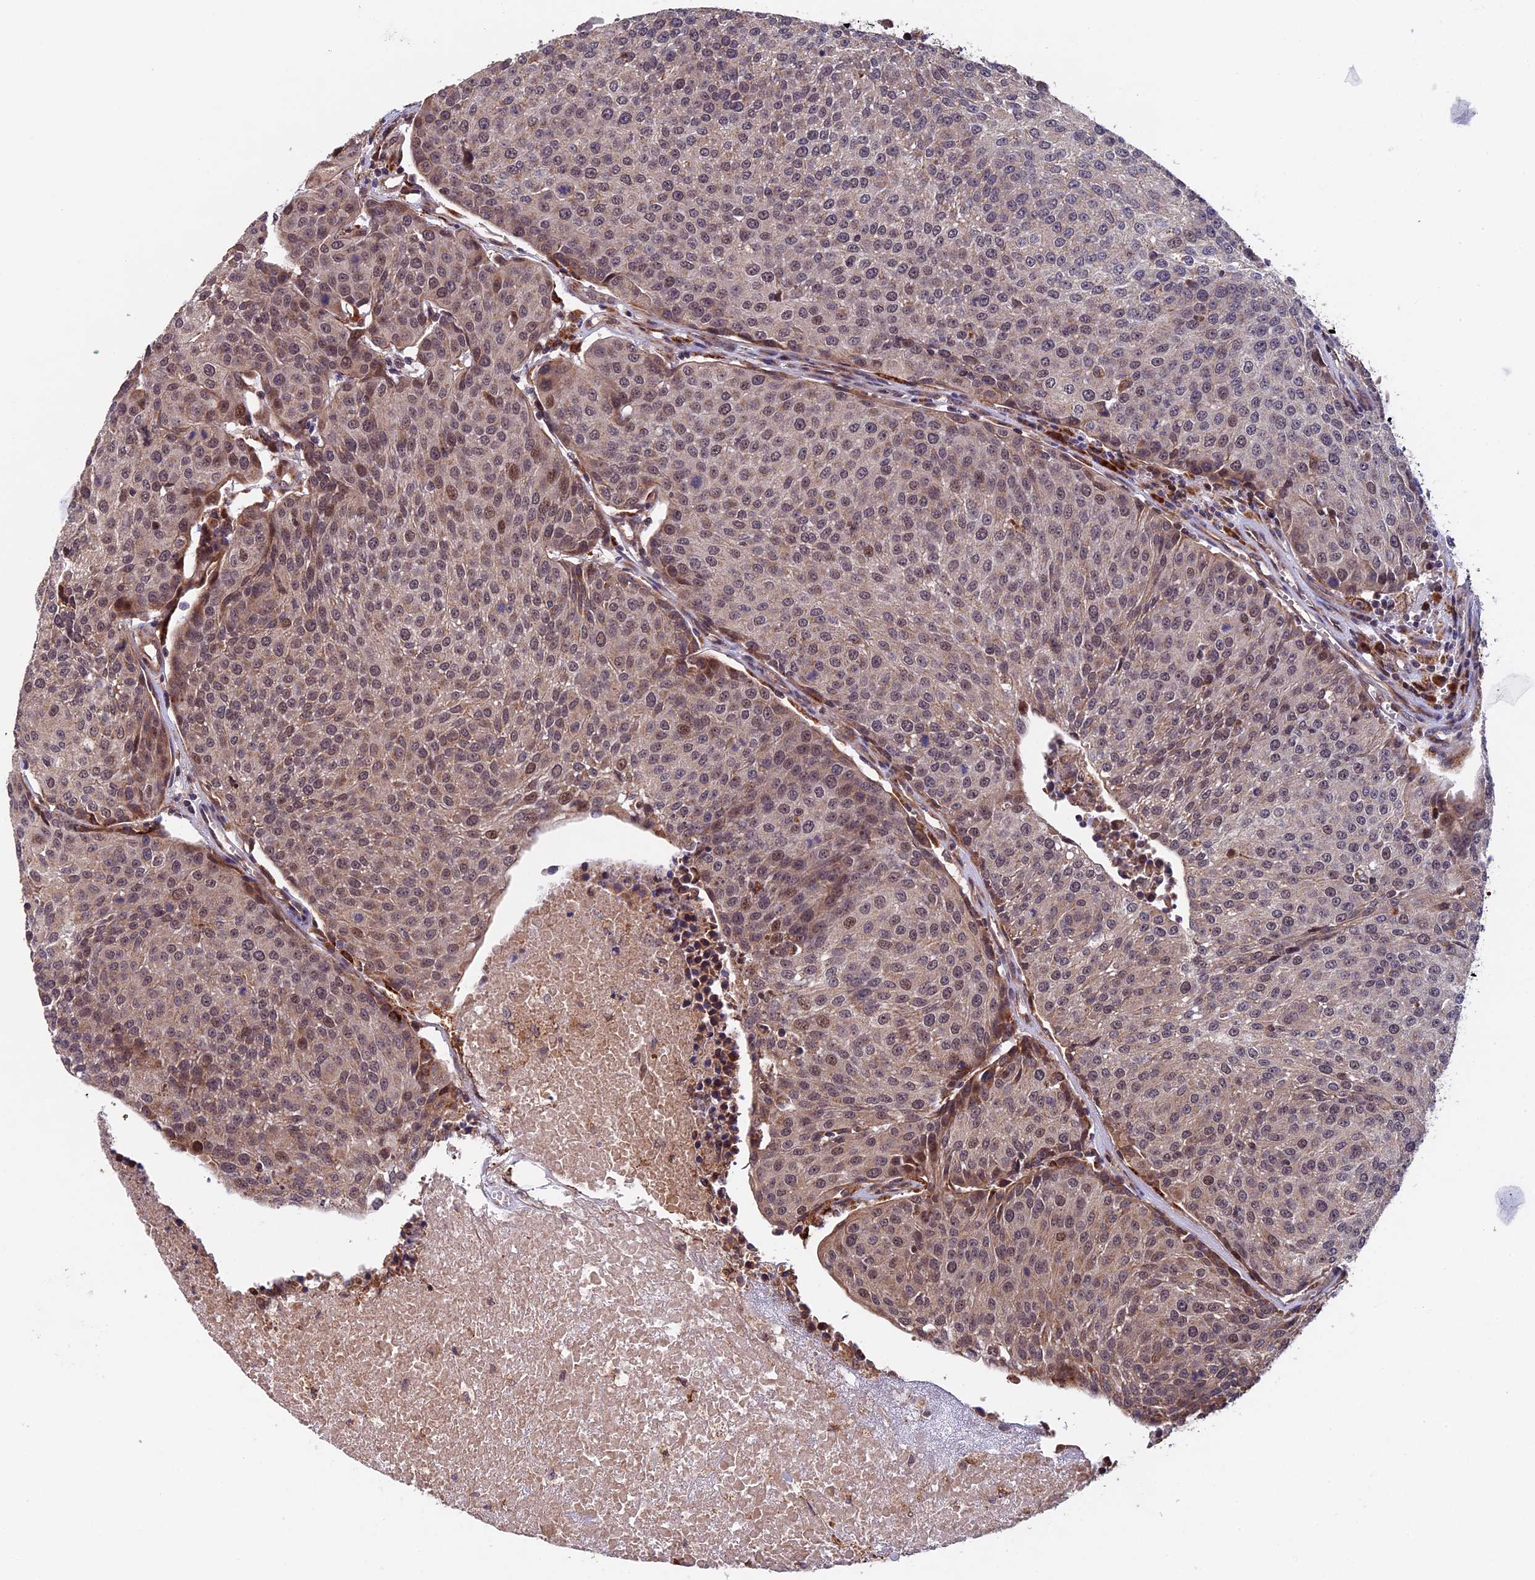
{"staining": {"intensity": "weak", "quantity": ">75%", "location": "cytoplasmic/membranous,nuclear"}, "tissue": "urothelial cancer", "cell_type": "Tumor cells", "image_type": "cancer", "snomed": [{"axis": "morphology", "description": "Urothelial carcinoma, High grade"}, {"axis": "topography", "description": "Urinary bladder"}], "caption": "Weak cytoplasmic/membranous and nuclear protein expression is seen in approximately >75% of tumor cells in urothelial cancer. The staining was performed using DAB (3,3'-diaminobenzidine) to visualize the protein expression in brown, while the nuclei were stained in blue with hematoxylin (Magnification: 20x).", "gene": "RNF17", "patient": {"sex": "female", "age": 85}}